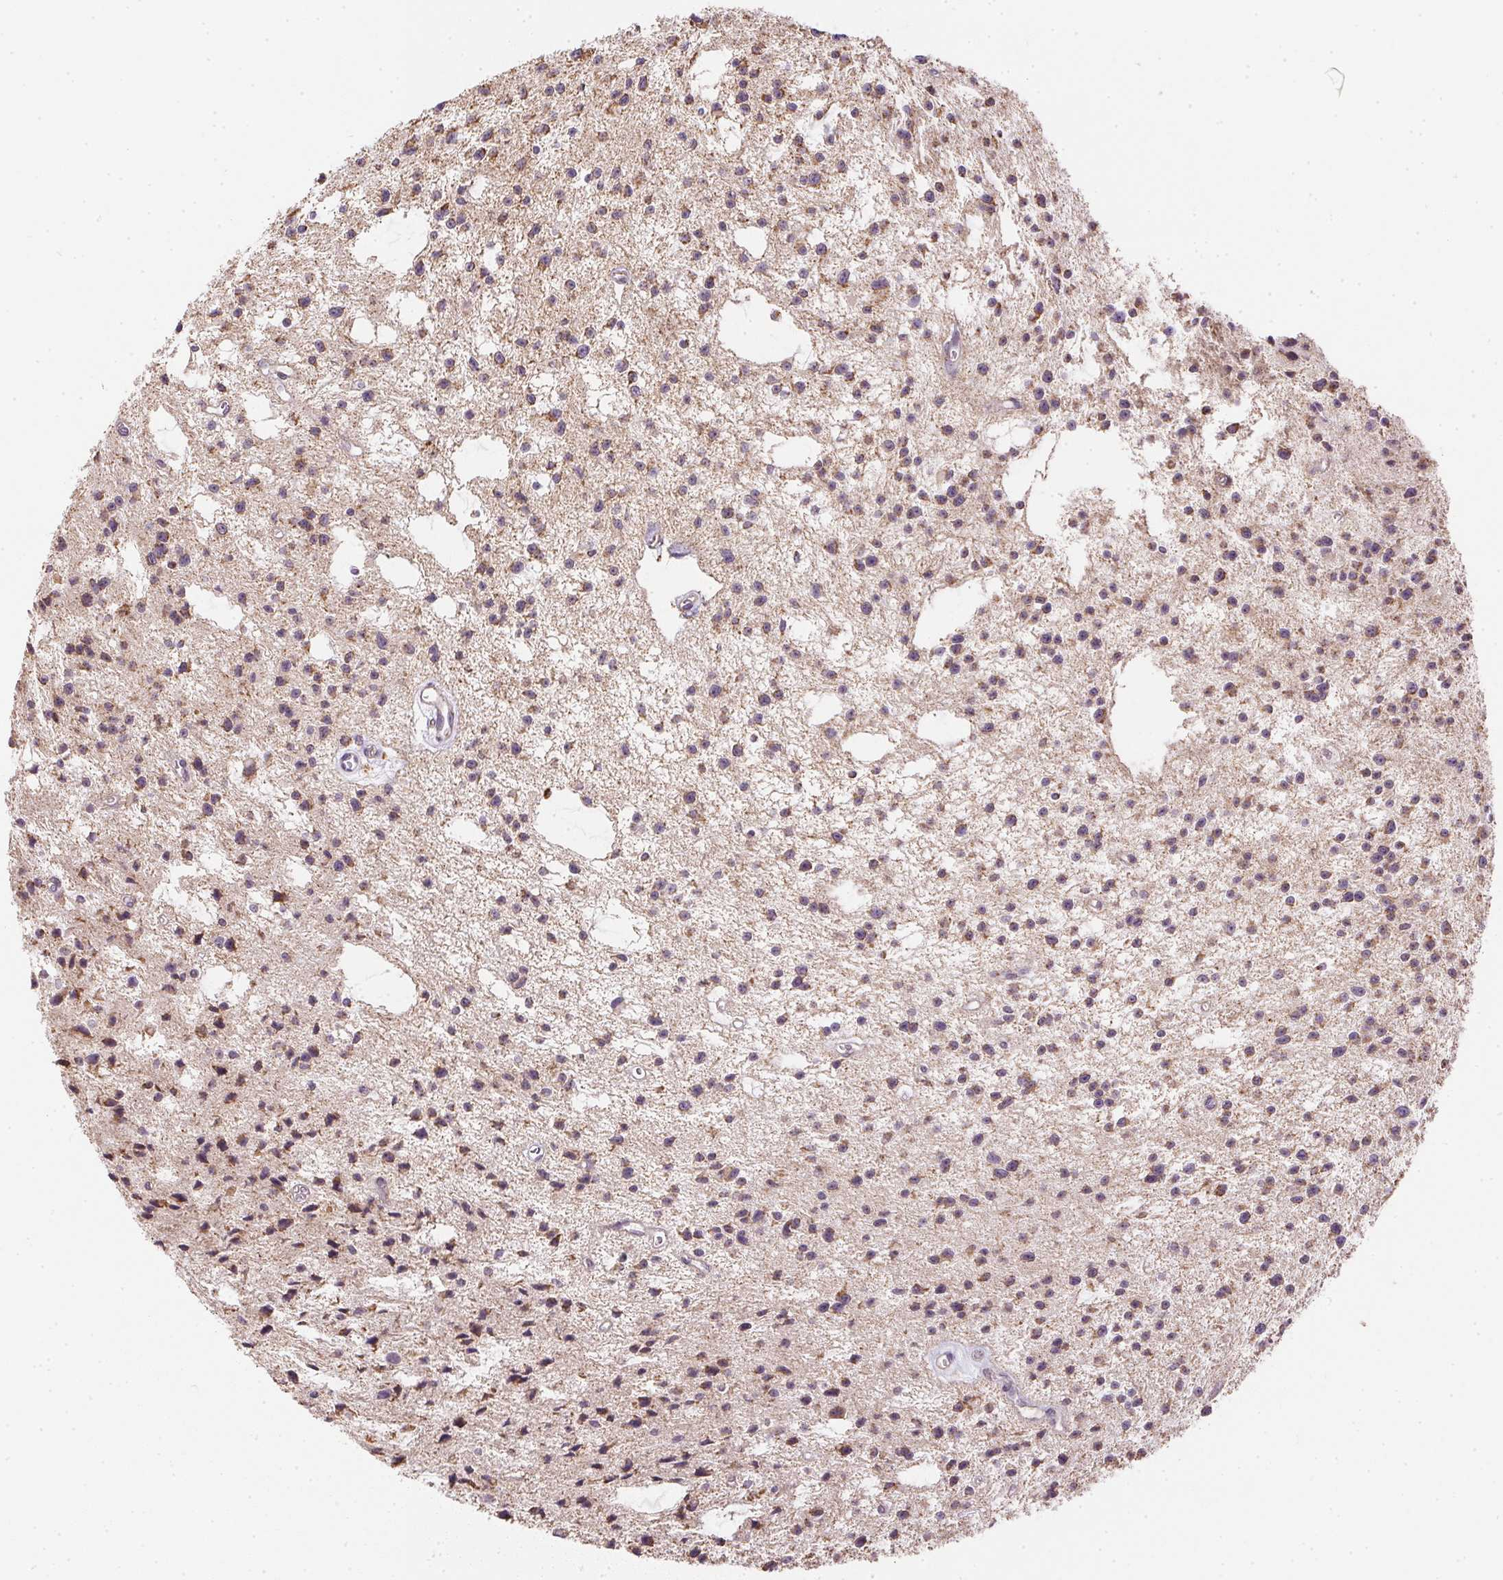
{"staining": {"intensity": "moderate", "quantity": "25%-75%", "location": "cytoplasmic/membranous"}, "tissue": "glioma", "cell_type": "Tumor cells", "image_type": "cancer", "snomed": [{"axis": "morphology", "description": "Glioma, malignant, Low grade"}, {"axis": "topography", "description": "Brain"}], "caption": "Moderate cytoplasmic/membranous positivity is seen in approximately 25%-75% of tumor cells in glioma.", "gene": "MAPK11", "patient": {"sex": "male", "age": 43}}